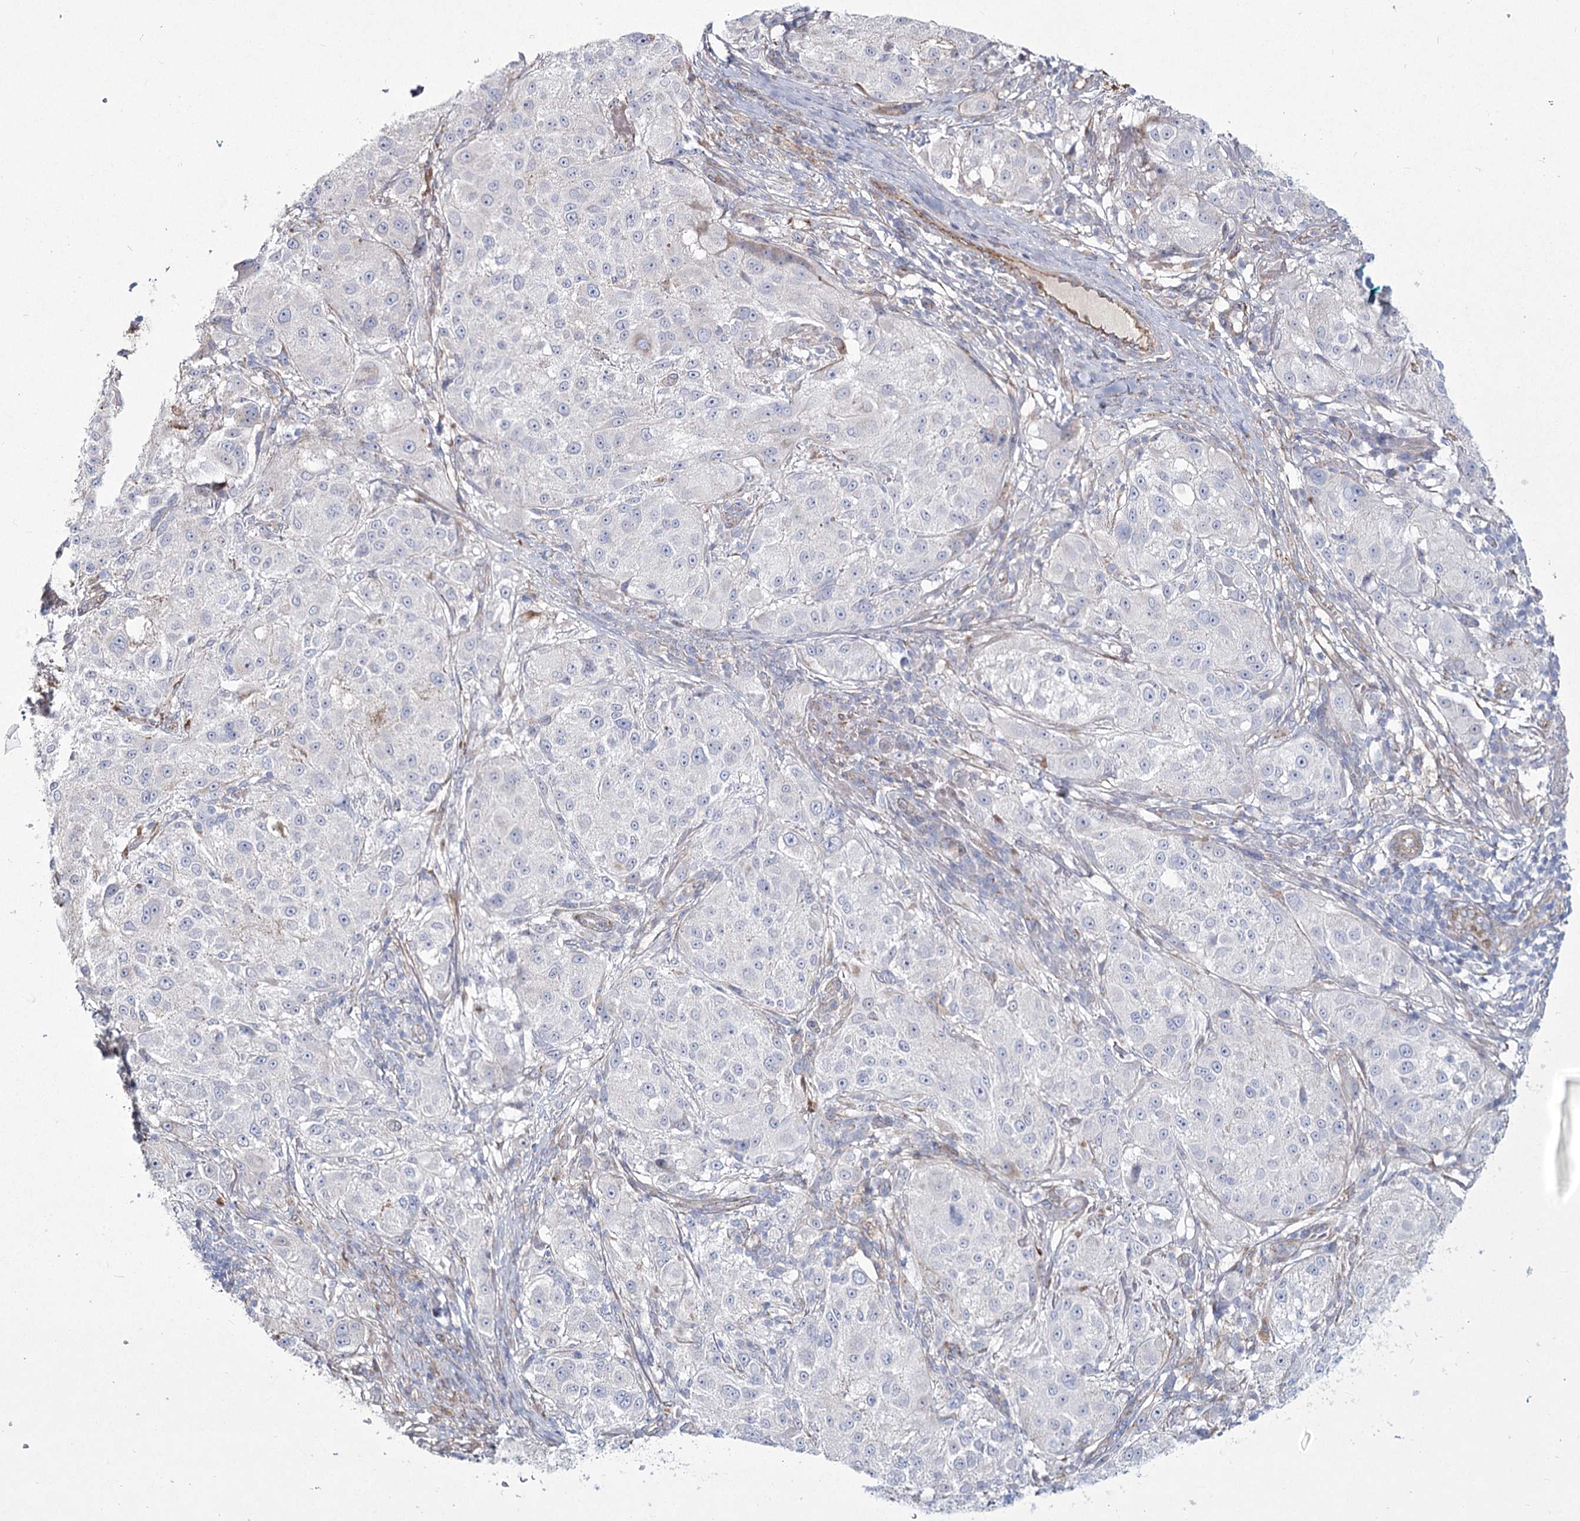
{"staining": {"intensity": "negative", "quantity": "none", "location": "none"}, "tissue": "melanoma", "cell_type": "Tumor cells", "image_type": "cancer", "snomed": [{"axis": "morphology", "description": "Necrosis, NOS"}, {"axis": "morphology", "description": "Malignant melanoma, NOS"}, {"axis": "topography", "description": "Skin"}], "caption": "This is an immunohistochemistry (IHC) histopathology image of malignant melanoma. There is no positivity in tumor cells.", "gene": "ME3", "patient": {"sex": "female", "age": 87}}